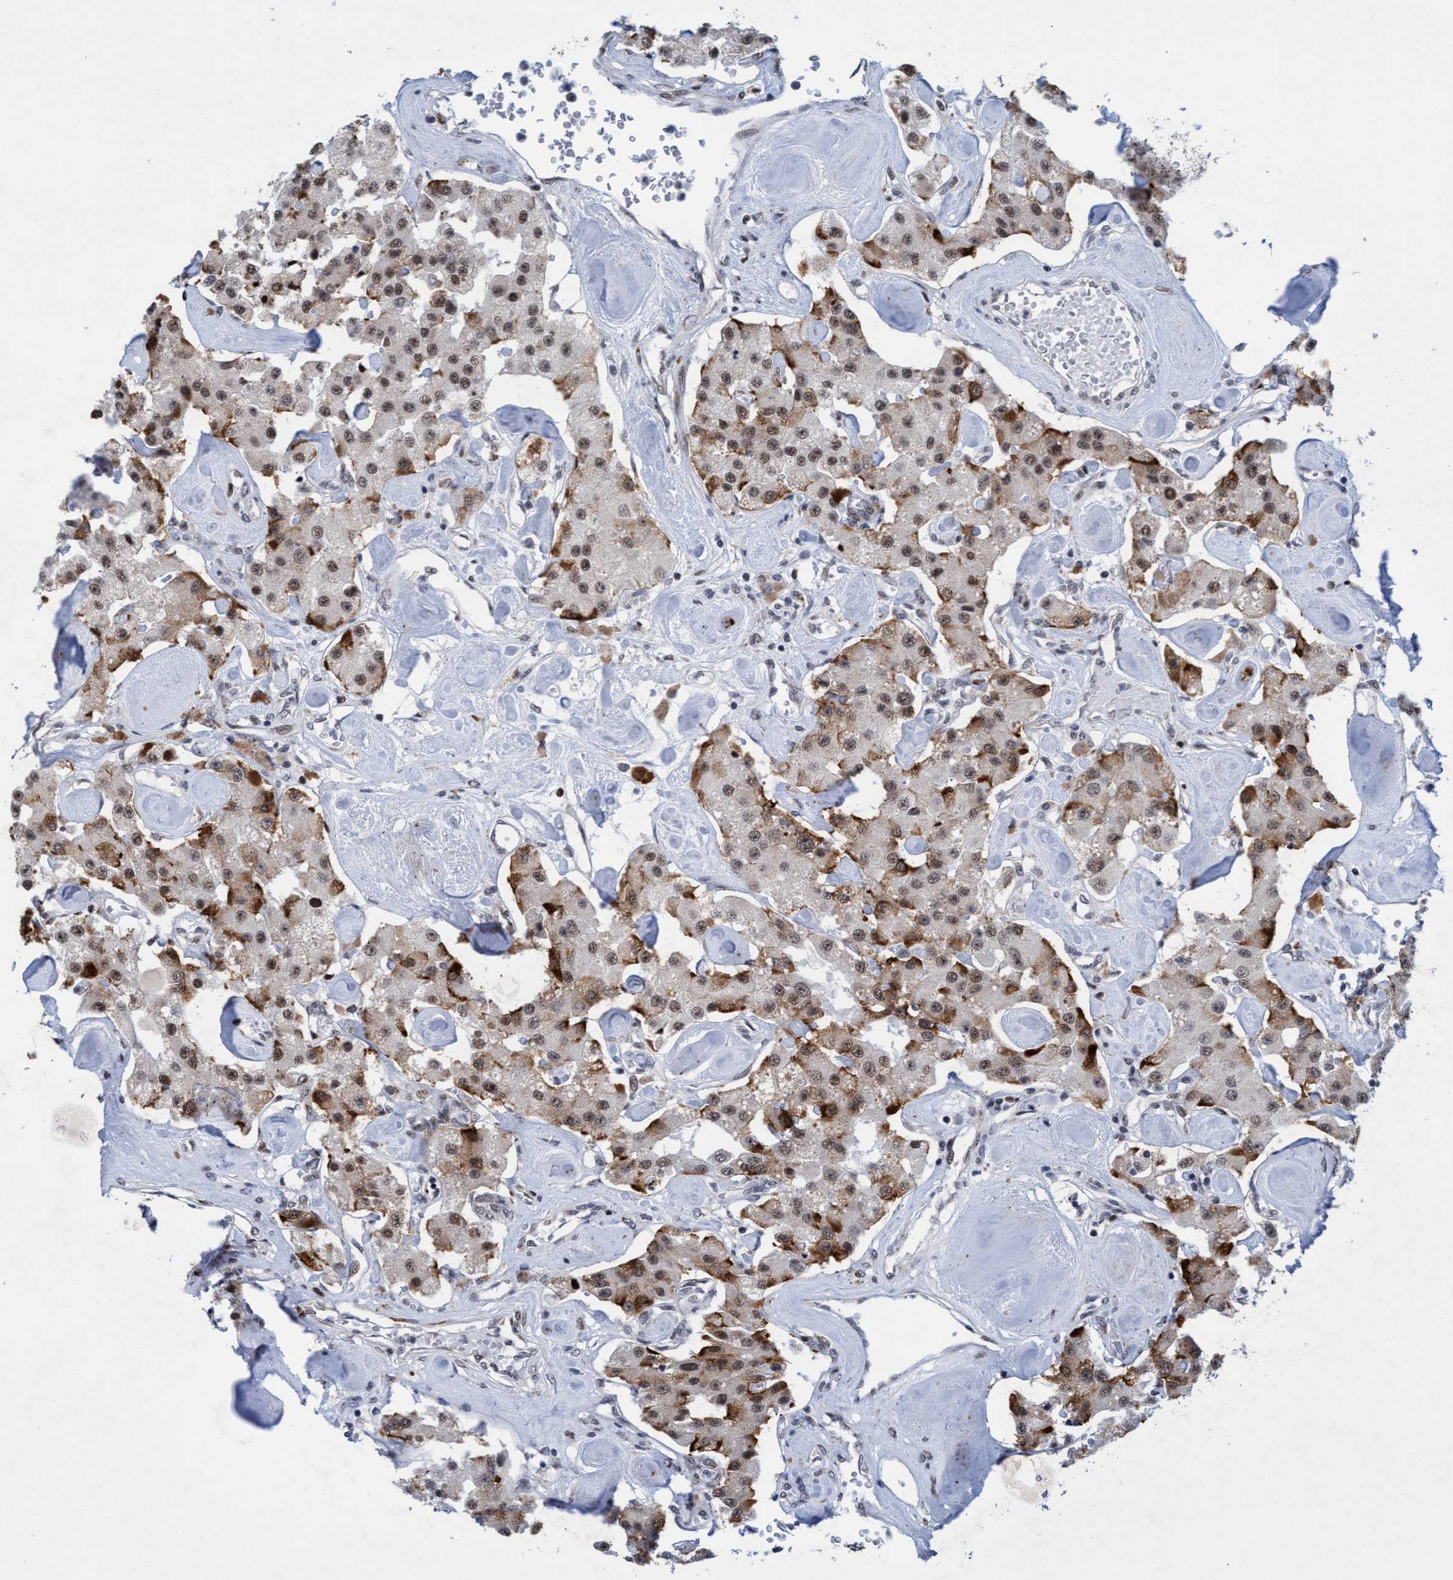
{"staining": {"intensity": "moderate", "quantity": ">75%", "location": "cytoplasmic/membranous,nuclear"}, "tissue": "carcinoid", "cell_type": "Tumor cells", "image_type": "cancer", "snomed": [{"axis": "morphology", "description": "Carcinoid, malignant, NOS"}, {"axis": "topography", "description": "Pancreas"}], "caption": "Human carcinoid stained with a protein marker shows moderate staining in tumor cells.", "gene": "GLT6D1", "patient": {"sex": "male", "age": 41}}